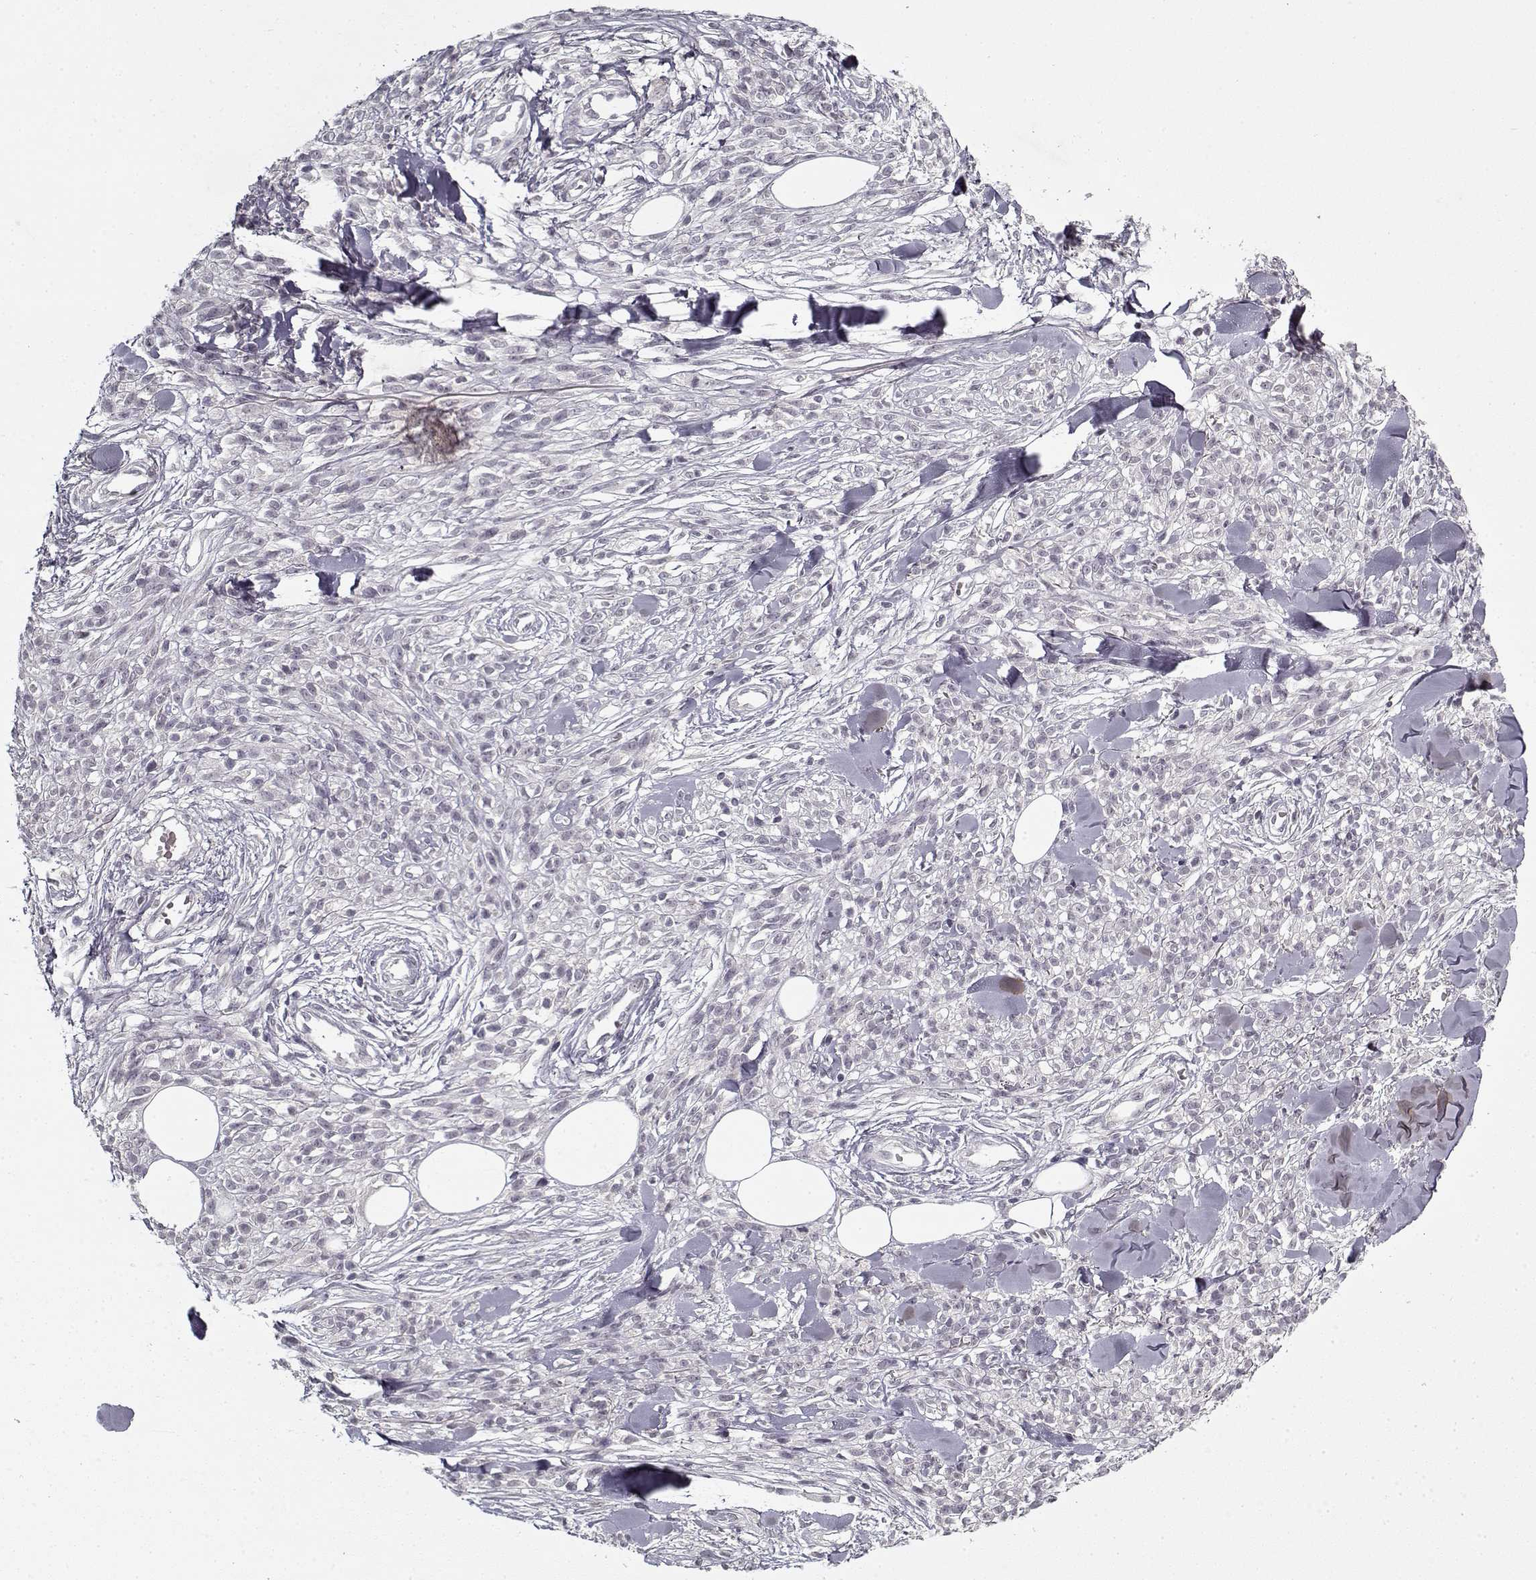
{"staining": {"intensity": "negative", "quantity": "none", "location": "none"}, "tissue": "melanoma", "cell_type": "Tumor cells", "image_type": "cancer", "snomed": [{"axis": "morphology", "description": "Malignant melanoma, NOS"}, {"axis": "topography", "description": "Skin"}, {"axis": "topography", "description": "Skin of trunk"}], "caption": "Tumor cells show no significant expression in melanoma.", "gene": "LAMA2", "patient": {"sex": "male", "age": 74}}